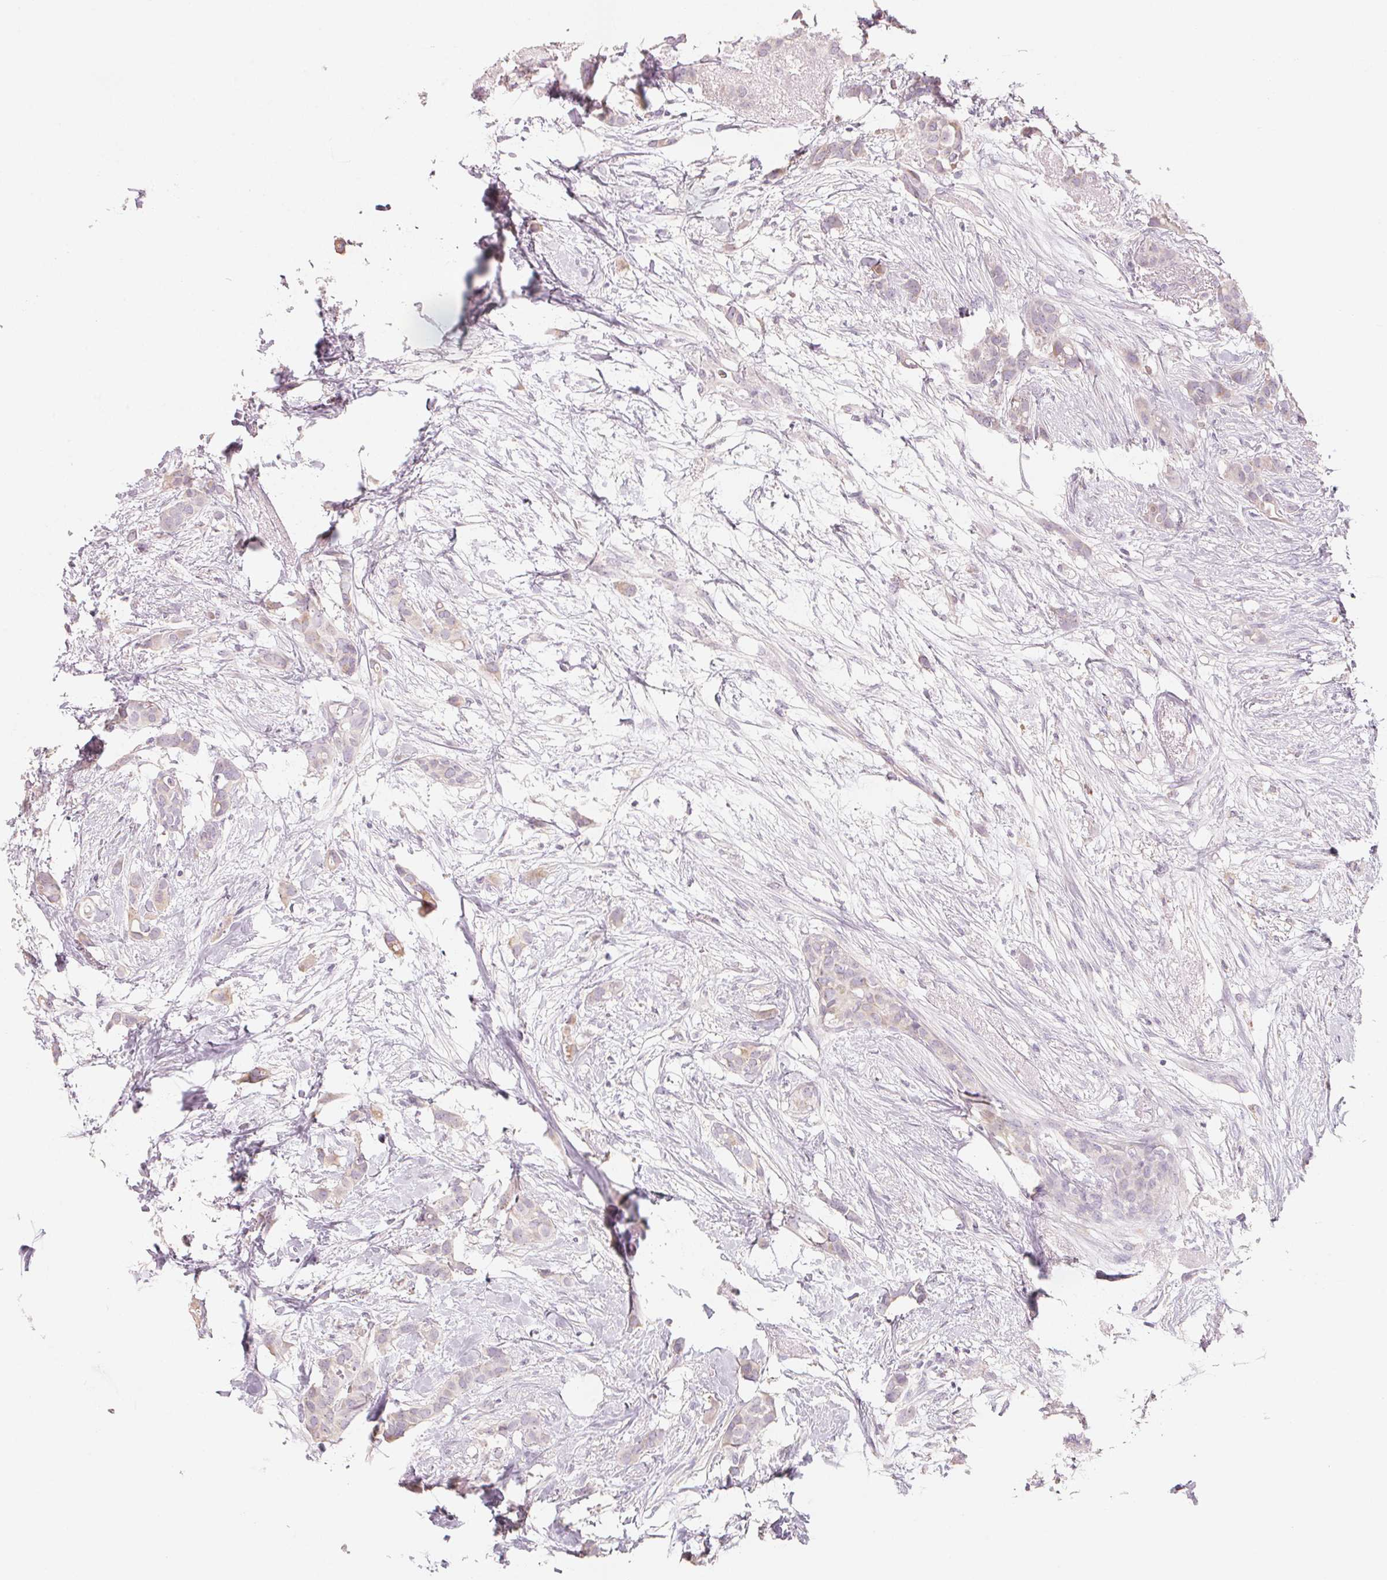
{"staining": {"intensity": "negative", "quantity": "none", "location": "none"}, "tissue": "breast cancer", "cell_type": "Tumor cells", "image_type": "cancer", "snomed": [{"axis": "morphology", "description": "Duct carcinoma"}, {"axis": "topography", "description": "Breast"}], "caption": "Infiltrating ductal carcinoma (breast) was stained to show a protein in brown. There is no significant positivity in tumor cells.", "gene": "TREH", "patient": {"sex": "female", "age": 62}}